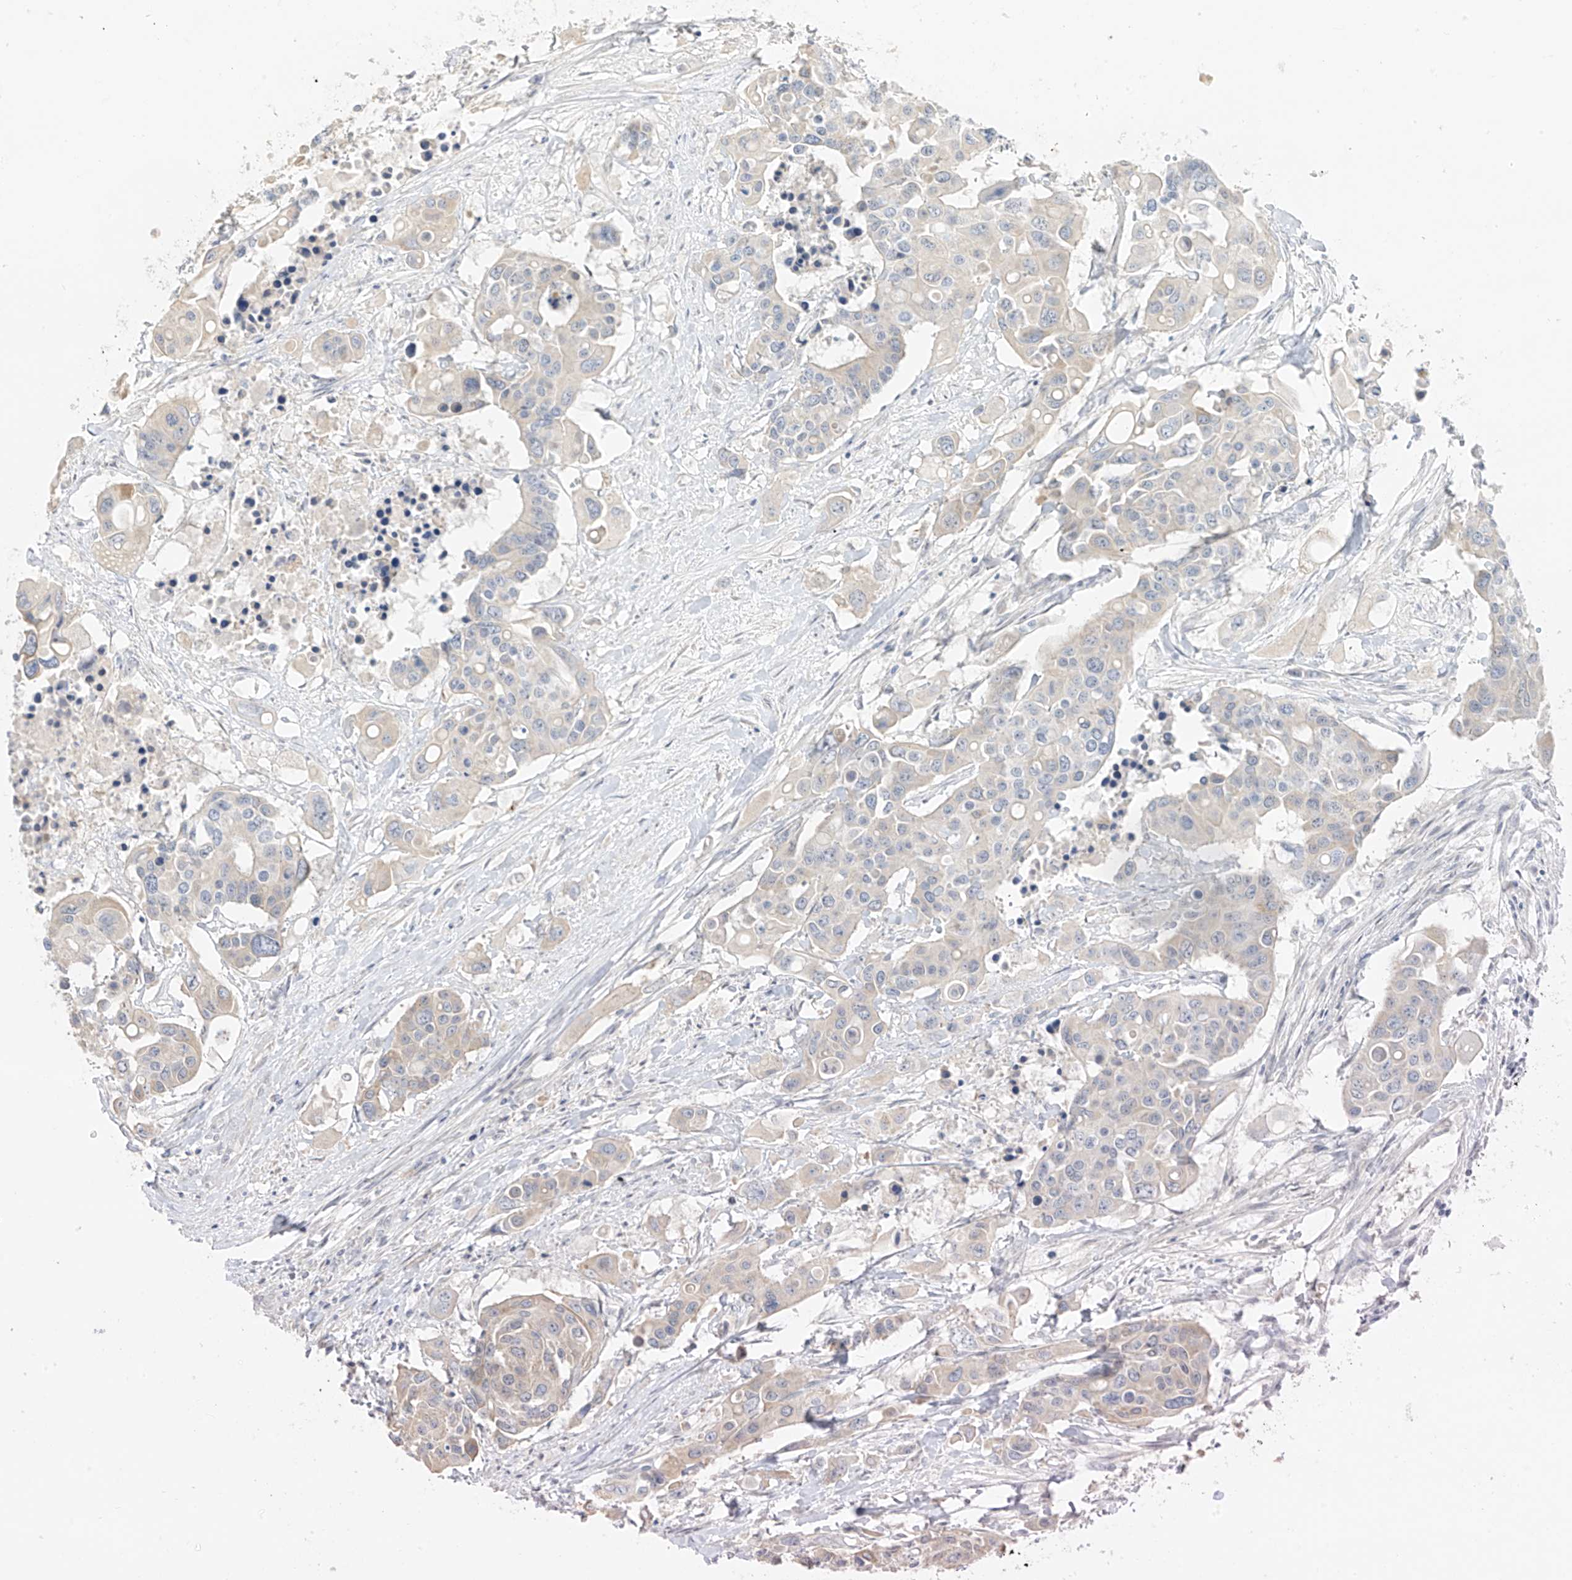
{"staining": {"intensity": "weak", "quantity": "<25%", "location": "cytoplasmic/membranous"}, "tissue": "colorectal cancer", "cell_type": "Tumor cells", "image_type": "cancer", "snomed": [{"axis": "morphology", "description": "Adenocarcinoma, NOS"}, {"axis": "topography", "description": "Colon"}], "caption": "Photomicrograph shows no protein expression in tumor cells of colorectal adenocarcinoma tissue. (Brightfield microscopy of DAB immunohistochemistry (IHC) at high magnification).", "gene": "DCDC2", "patient": {"sex": "male", "age": 77}}